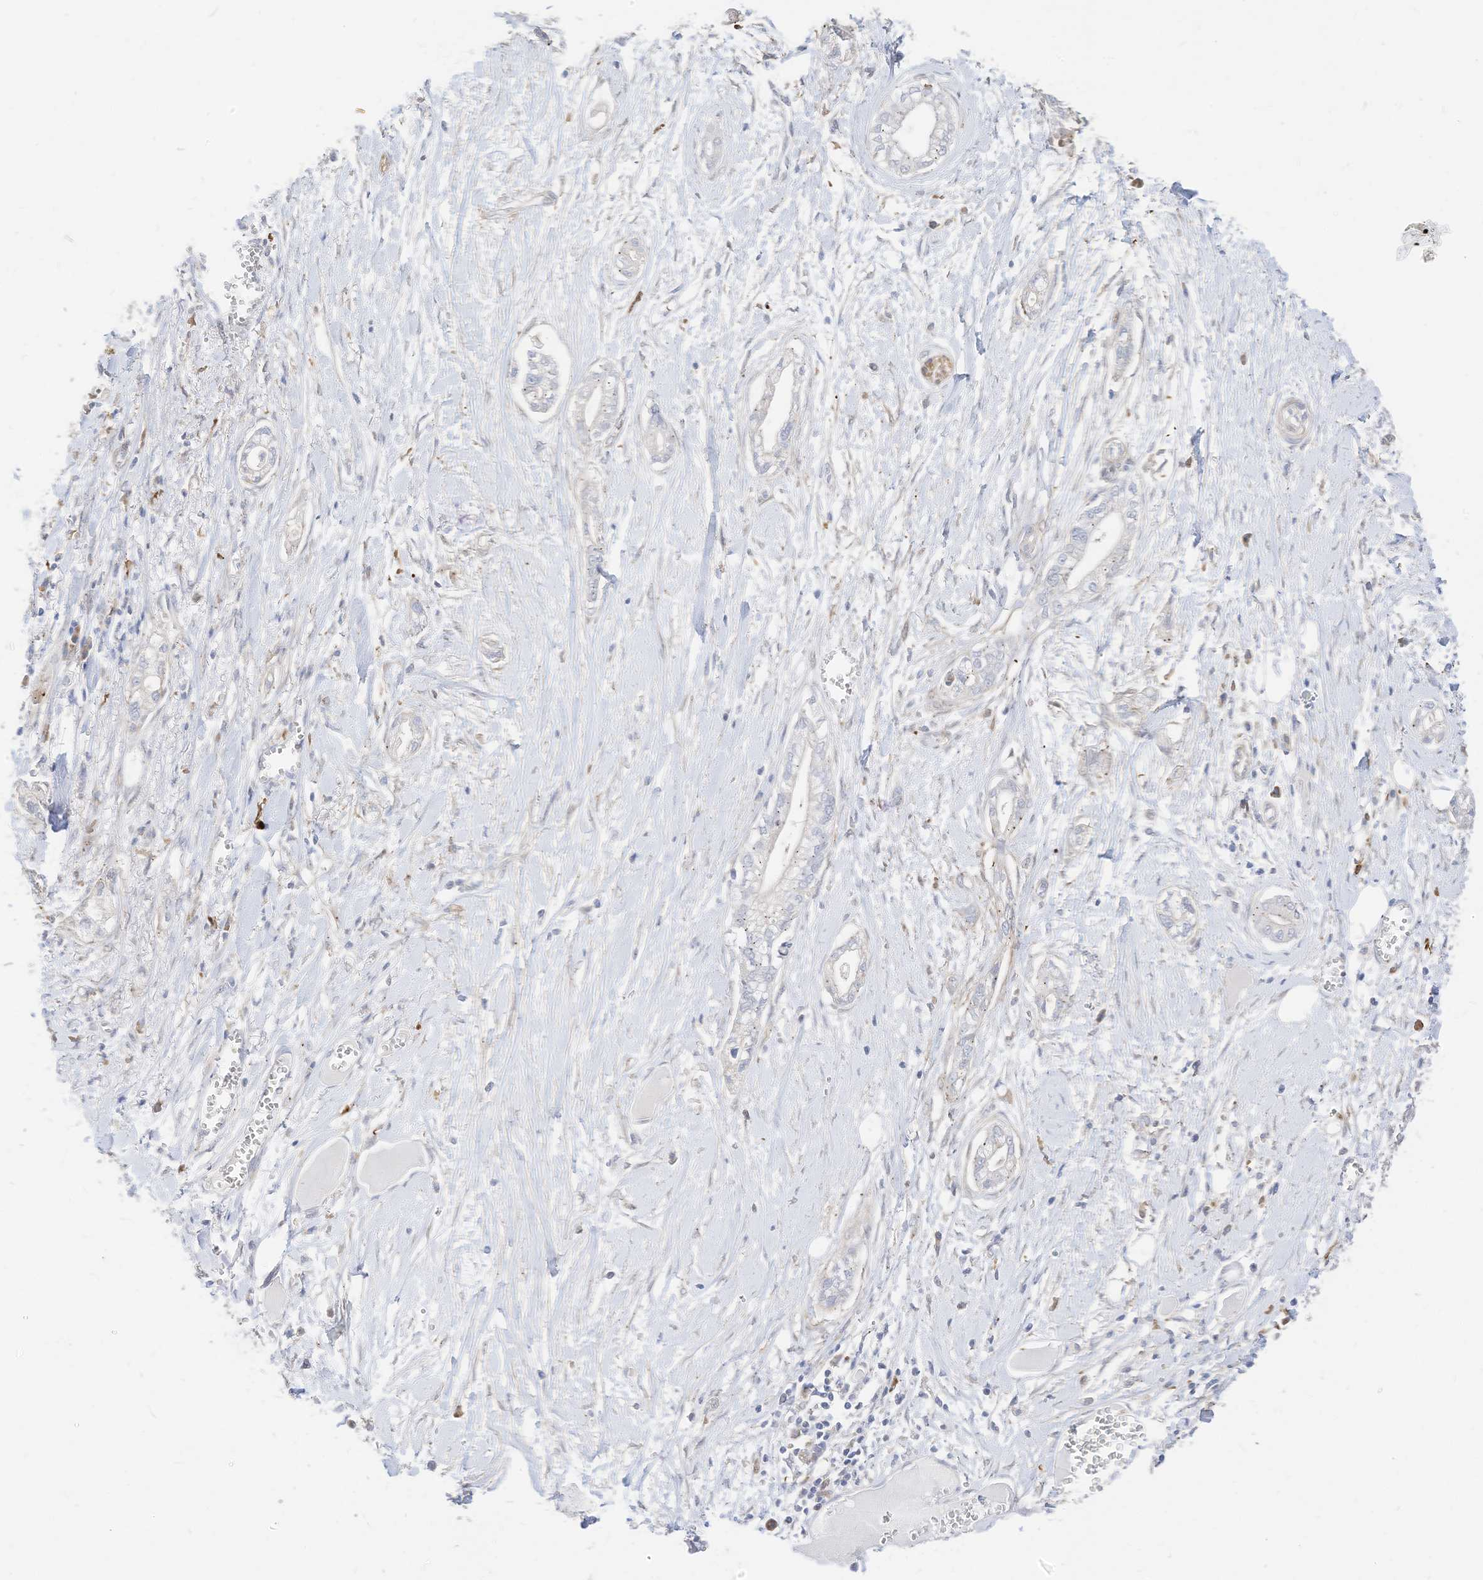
{"staining": {"intensity": "negative", "quantity": "none", "location": "none"}, "tissue": "pancreatic cancer", "cell_type": "Tumor cells", "image_type": "cancer", "snomed": [{"axis": "morphology", "description": "Adenocarcinoma, NOS"}, {"axis": "topography", "description": "Pancreas"}], "caption": "A high-resolution micrograph shows immunohistochemistry (IHC) staining of adenocarcinoma (pancreatic), which exhibits no significant expression in tumor cells. (DAB IHC with hematoxylin counter stain).", "gene": "ATP13A1", "patient": {"sex": "male", "age": 68}}